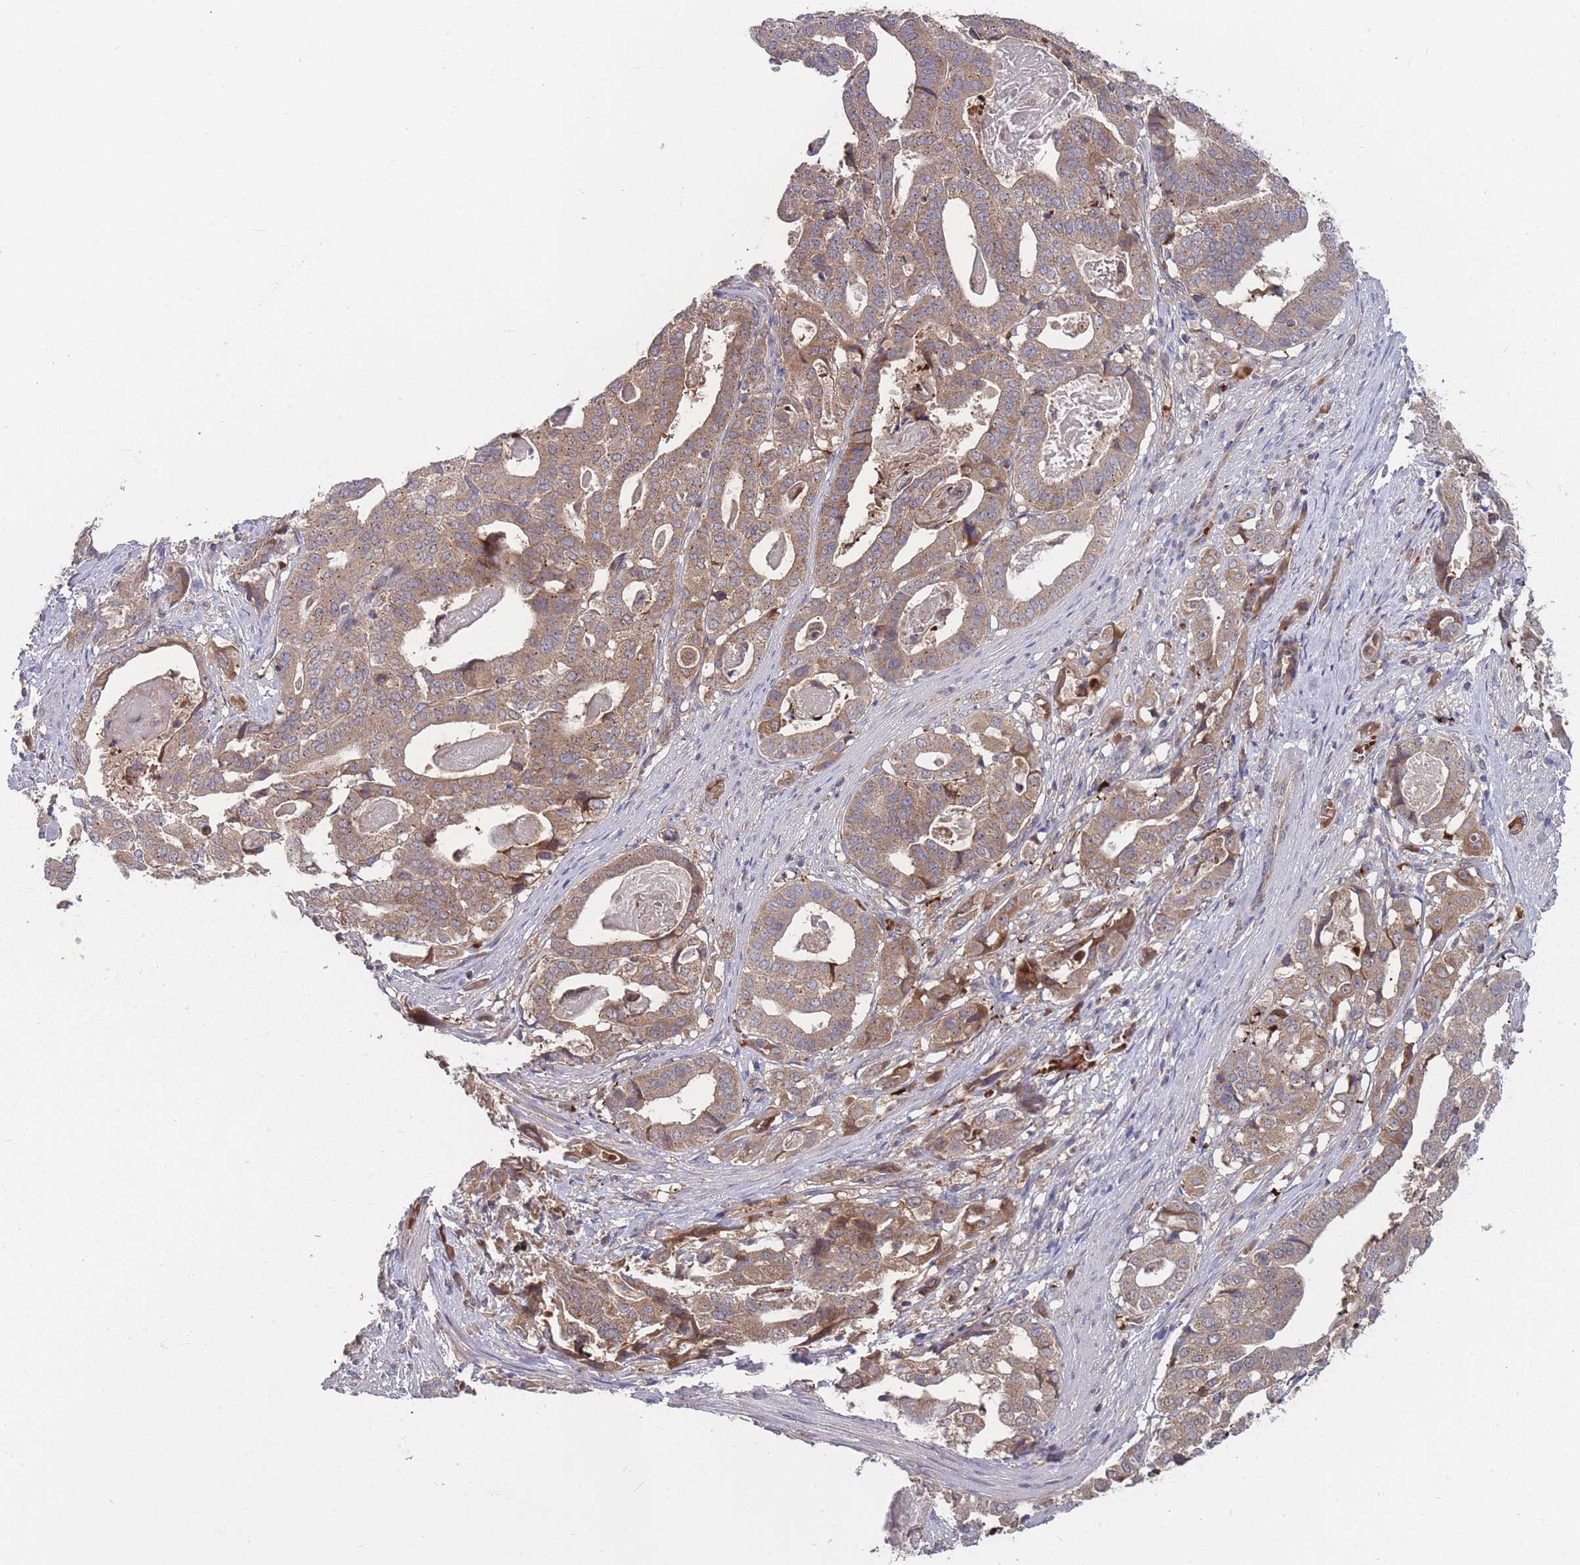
{"staining": {"intensity": "moderate", "quantity": ">75%", "location": "cytoplasmic/membranous"}, "tissue": "stomach cancer", "cell_type": "Tumor cells", "image_type": "cancer", "snomed": [{"axis": "morphology", "description": "Adenocarcinoma, NOS"}, {"axis": "topography", "description": "Stomach"}], "caption": "High-power microscopy captured an immunohistochemistry histopathology image of stomach cancer (adenocarcinoma), revealing moderate cytoplasmic/membranous positivity in approximately >75% of tumor cells.", "gene": "SLC35B4", "patient": {"sex": "male", "age": 48}}